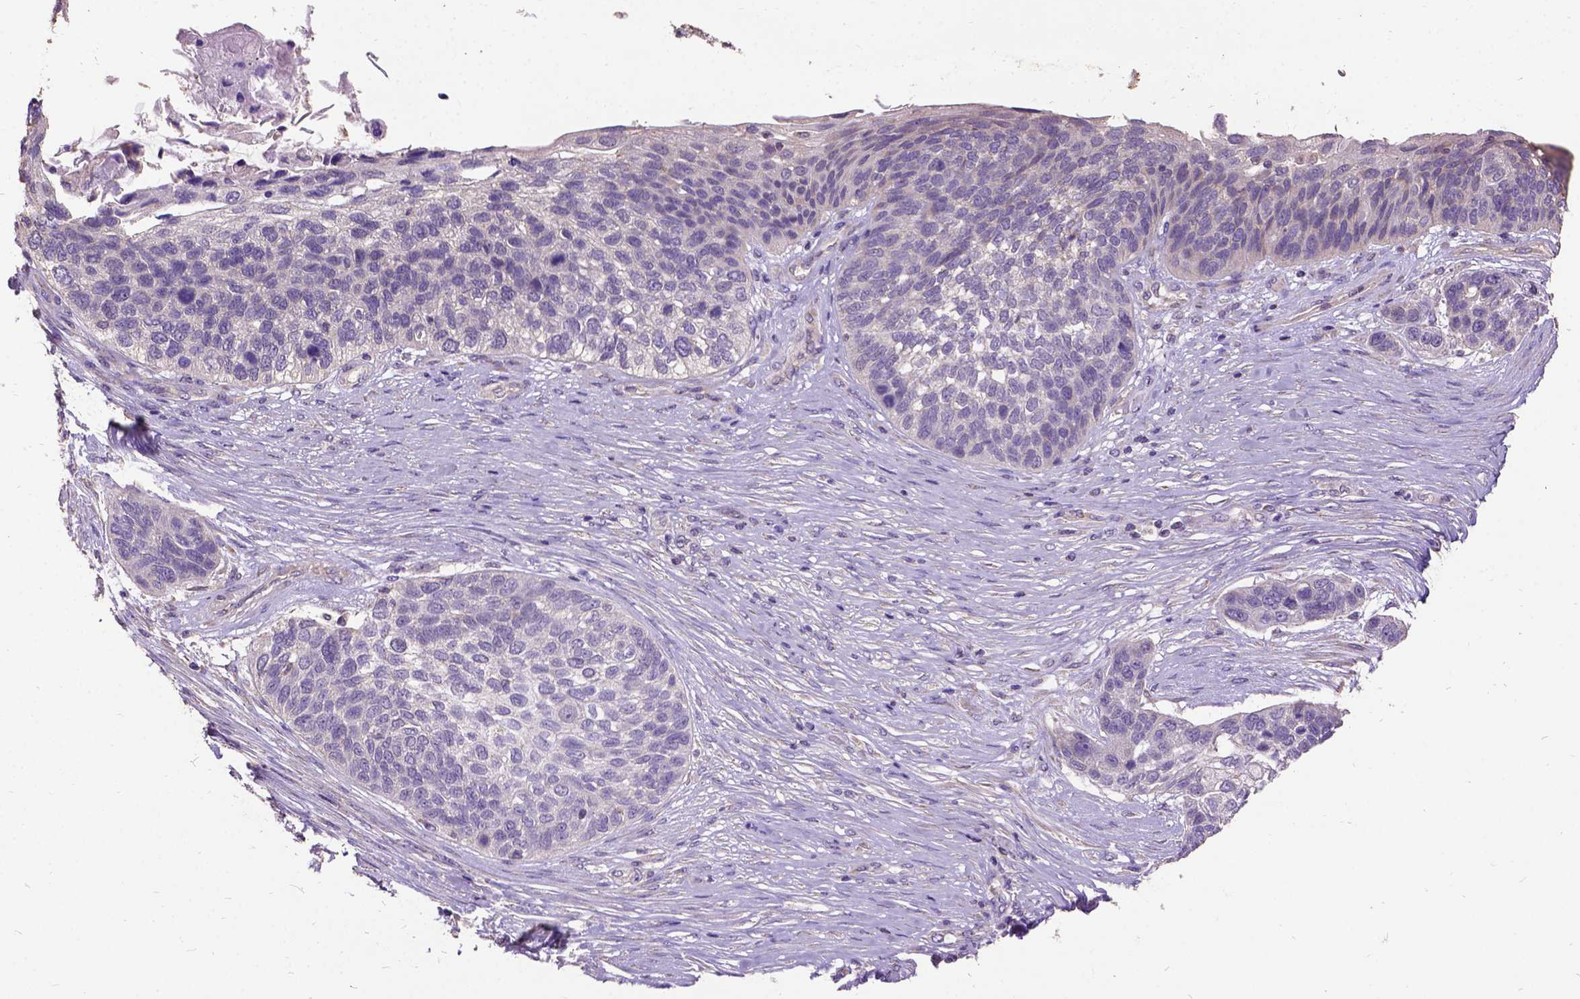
{"staining": {"intensity": "negative", "quantity": "none", "location": "none"}, "tissue": "lung cancer", "cell_type": "Tumor cells", "image_type": "cancer", "snomed": [{"axis": "morphology", "description": "Squamous cell carcinoma, NOS"}, {"axis": "topography", "description": "Lung"}], "caption": "Immunohistochemistry of human lung squamous cell carcinoma reveals no positivity in tumor cells.", "gene": "DQX1", "patient": {"sex": "male", "age": 69}}